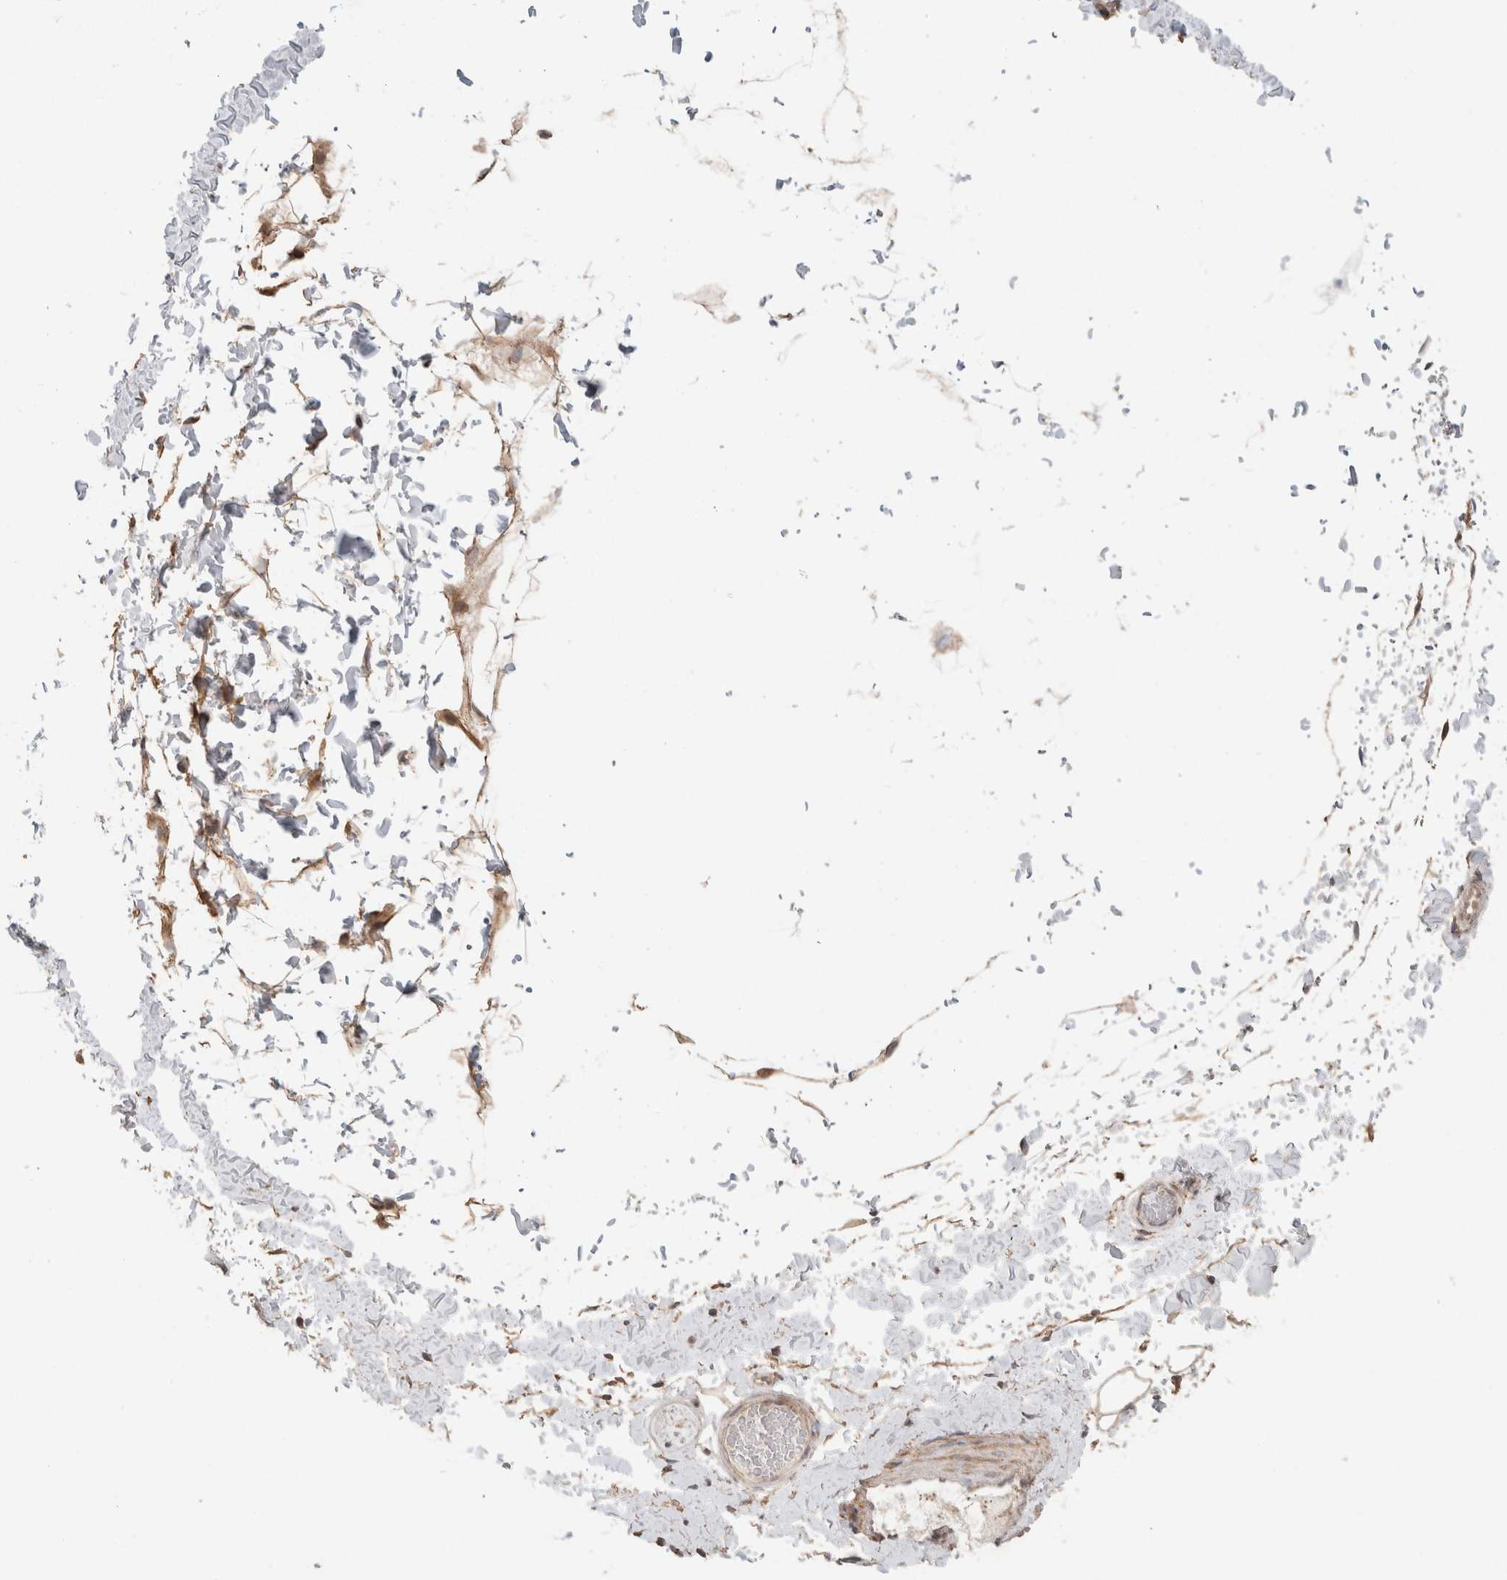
{"staining": {"intensity": "negative", "quantity": "none", "location": "none"}, "tissue": "adipose tissue", "cell_type": "Adipocytes", "image_type": "normal", "snomed": [{"axis": "morphology", "description": "Normal tissue, NOS"}, {"axis": "topography", "description": "Adipose tissue"}, {"axis": "topography", "description": "Vascular tissue"}, {"axis": "topography", "description": "Peripheral nerve tissue"}], "caption": "The IHC image has no significant positivity in adipocytes of adipose tissue.", "gene": "RAB14", "patient": {"sex": "male", "age": 25}}